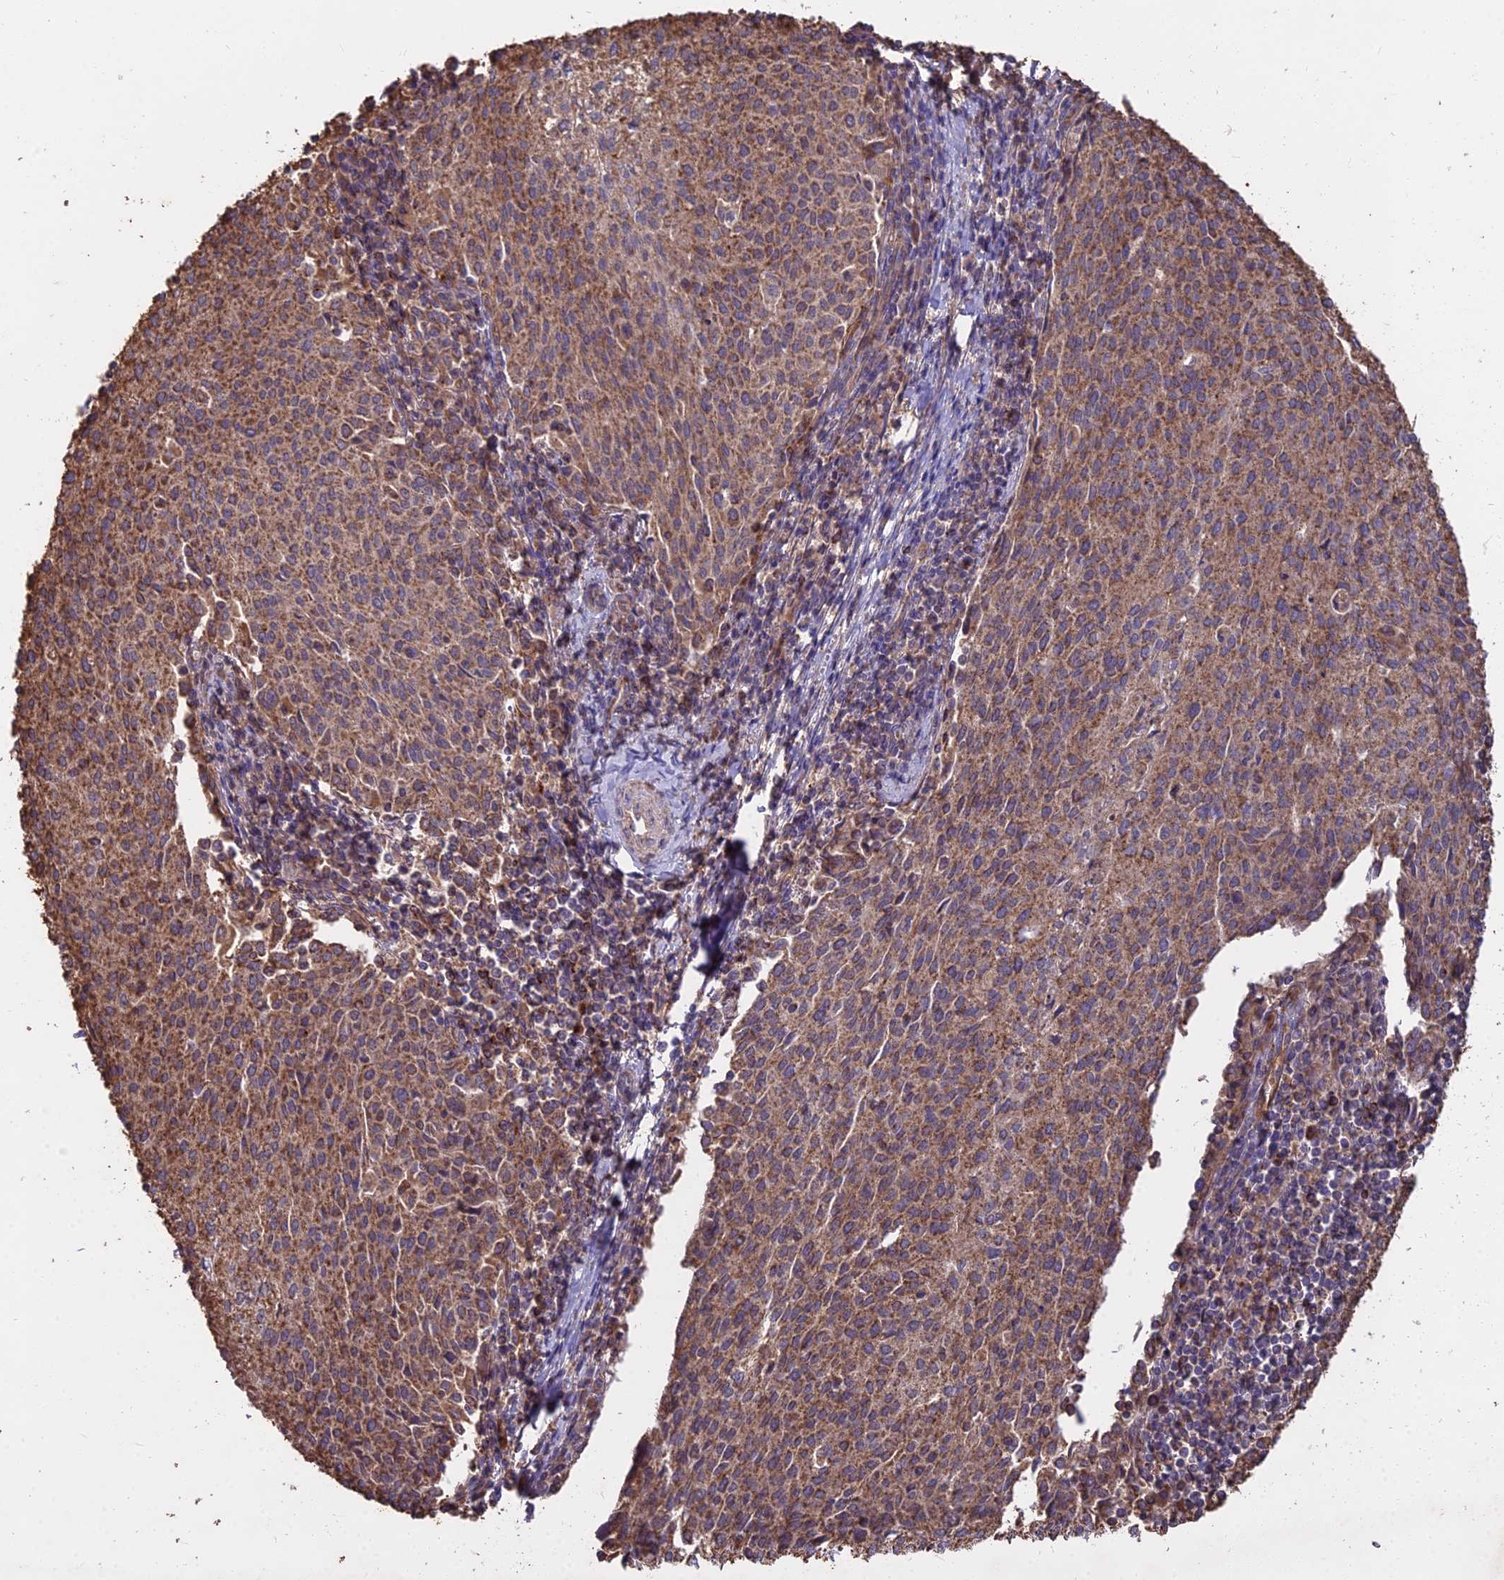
{"staining": {"intensity": "moderate", "quantity": ">75%", "location": "cytoplasmic/membranous"}, "tissue": "cervical cancer", "cell_type": "Tumor cells", "image_type": "cancer", "snomed": [{"axis": "morphology", "description": "Squamous cell carcinoma, NOS"}, {"axis": "topography", "description": "Cervix"}], "caption": "The immunohistochemical stain shows moderate cytoplasmic/membranous staining in tumor cells of cervical cancer tissue. (IHC, brightfield microscopy, high magnification).", "gene": "CEMIP2", "patient": {"sex": "female", "age": 46}}